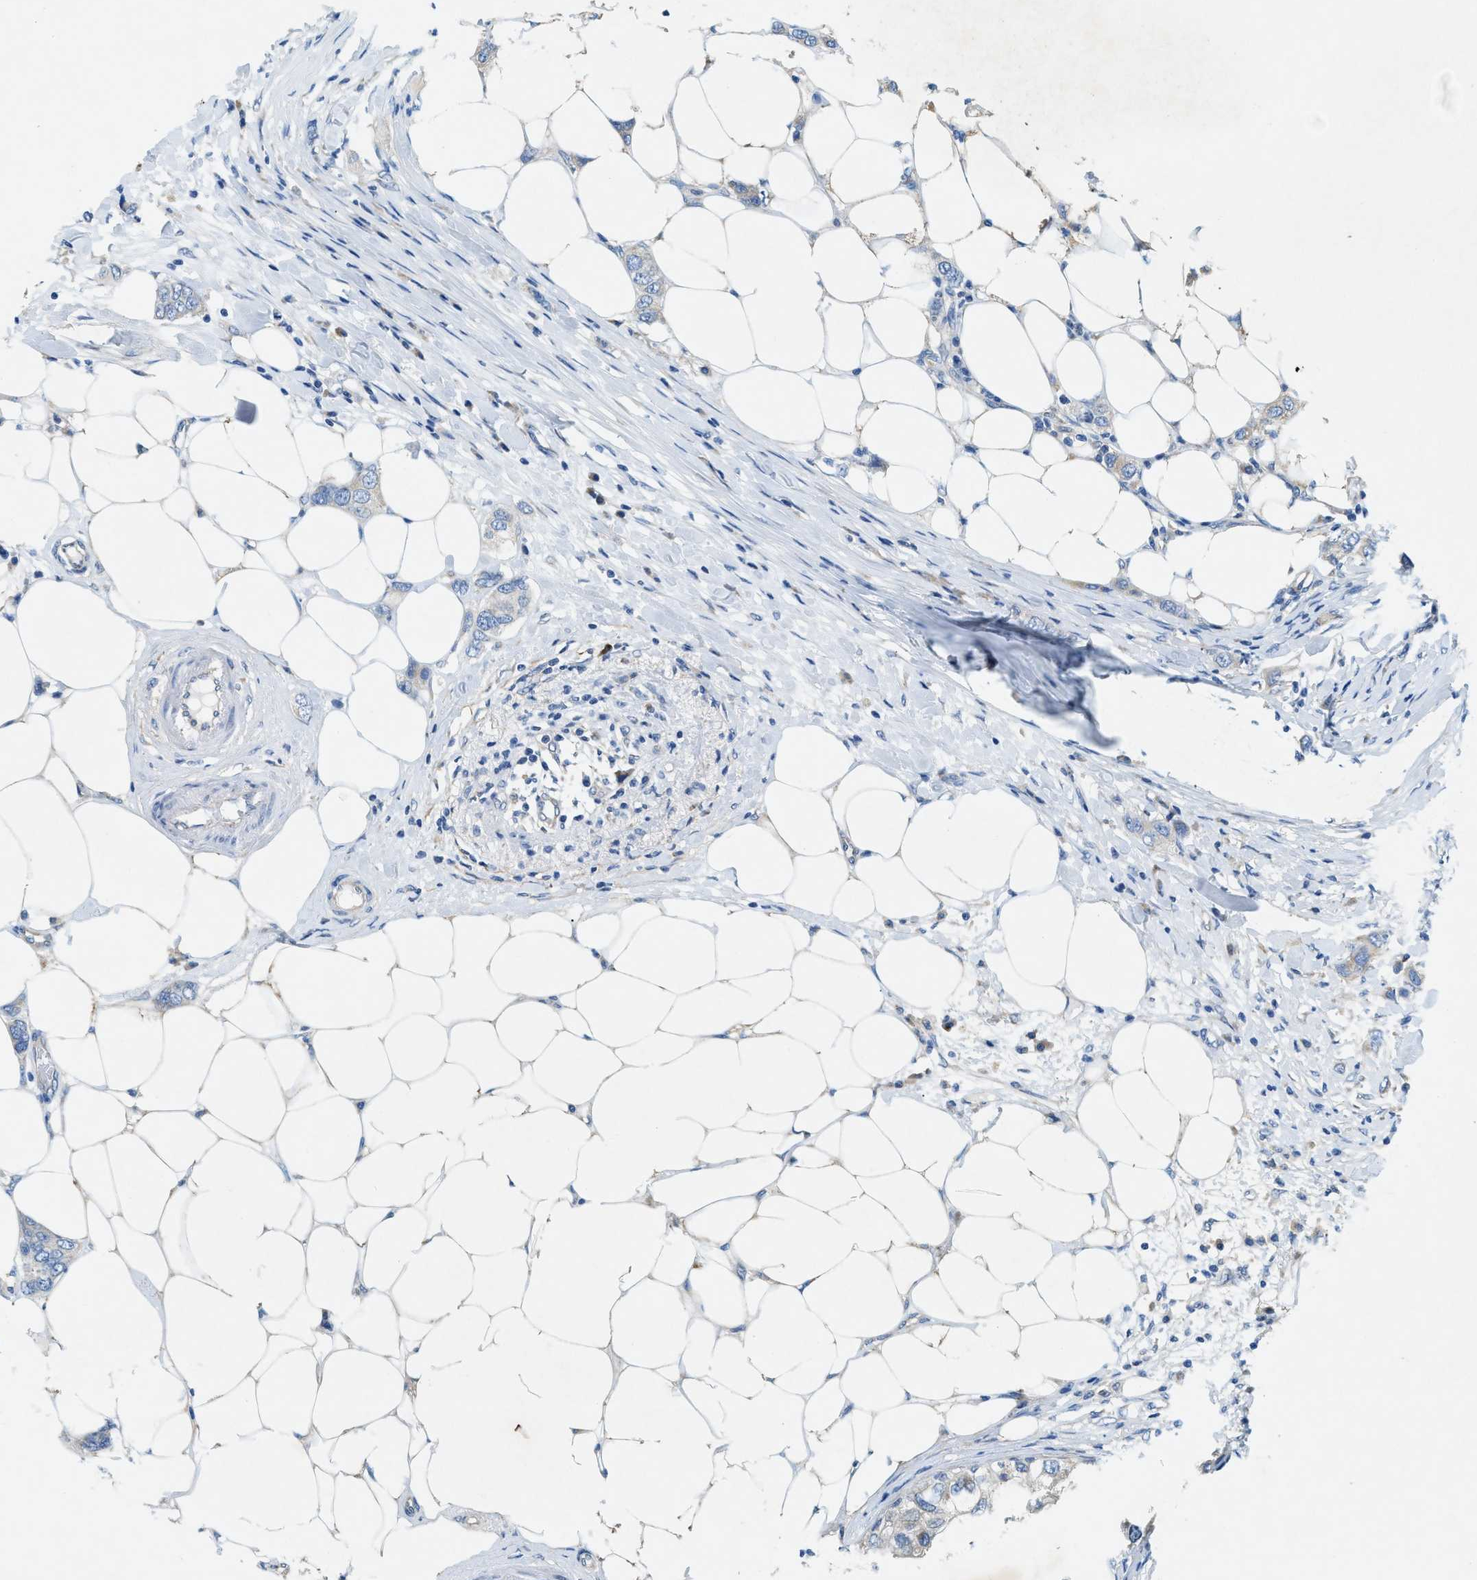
{"staining": {"intensity": "negative", "quantity": "none", "location": "none"}, "tissue": "breast cancer", "cell_type": "Tumor cells", "image_type": "cancer", "snomed": [{"axis": "morphology", "description": "Duct carcinoma"}, {"axis": "topography", "description": "Breast"}], "caption": "Immunohistochemistry (IHC) photomicrograph of breast cancer (intraductal carcinoma) stained for a protein (brown), which reveals no positivity in tumor cells.", "gene": "ZDHHC13", "patient": {"sex": "female", "age": 50}}